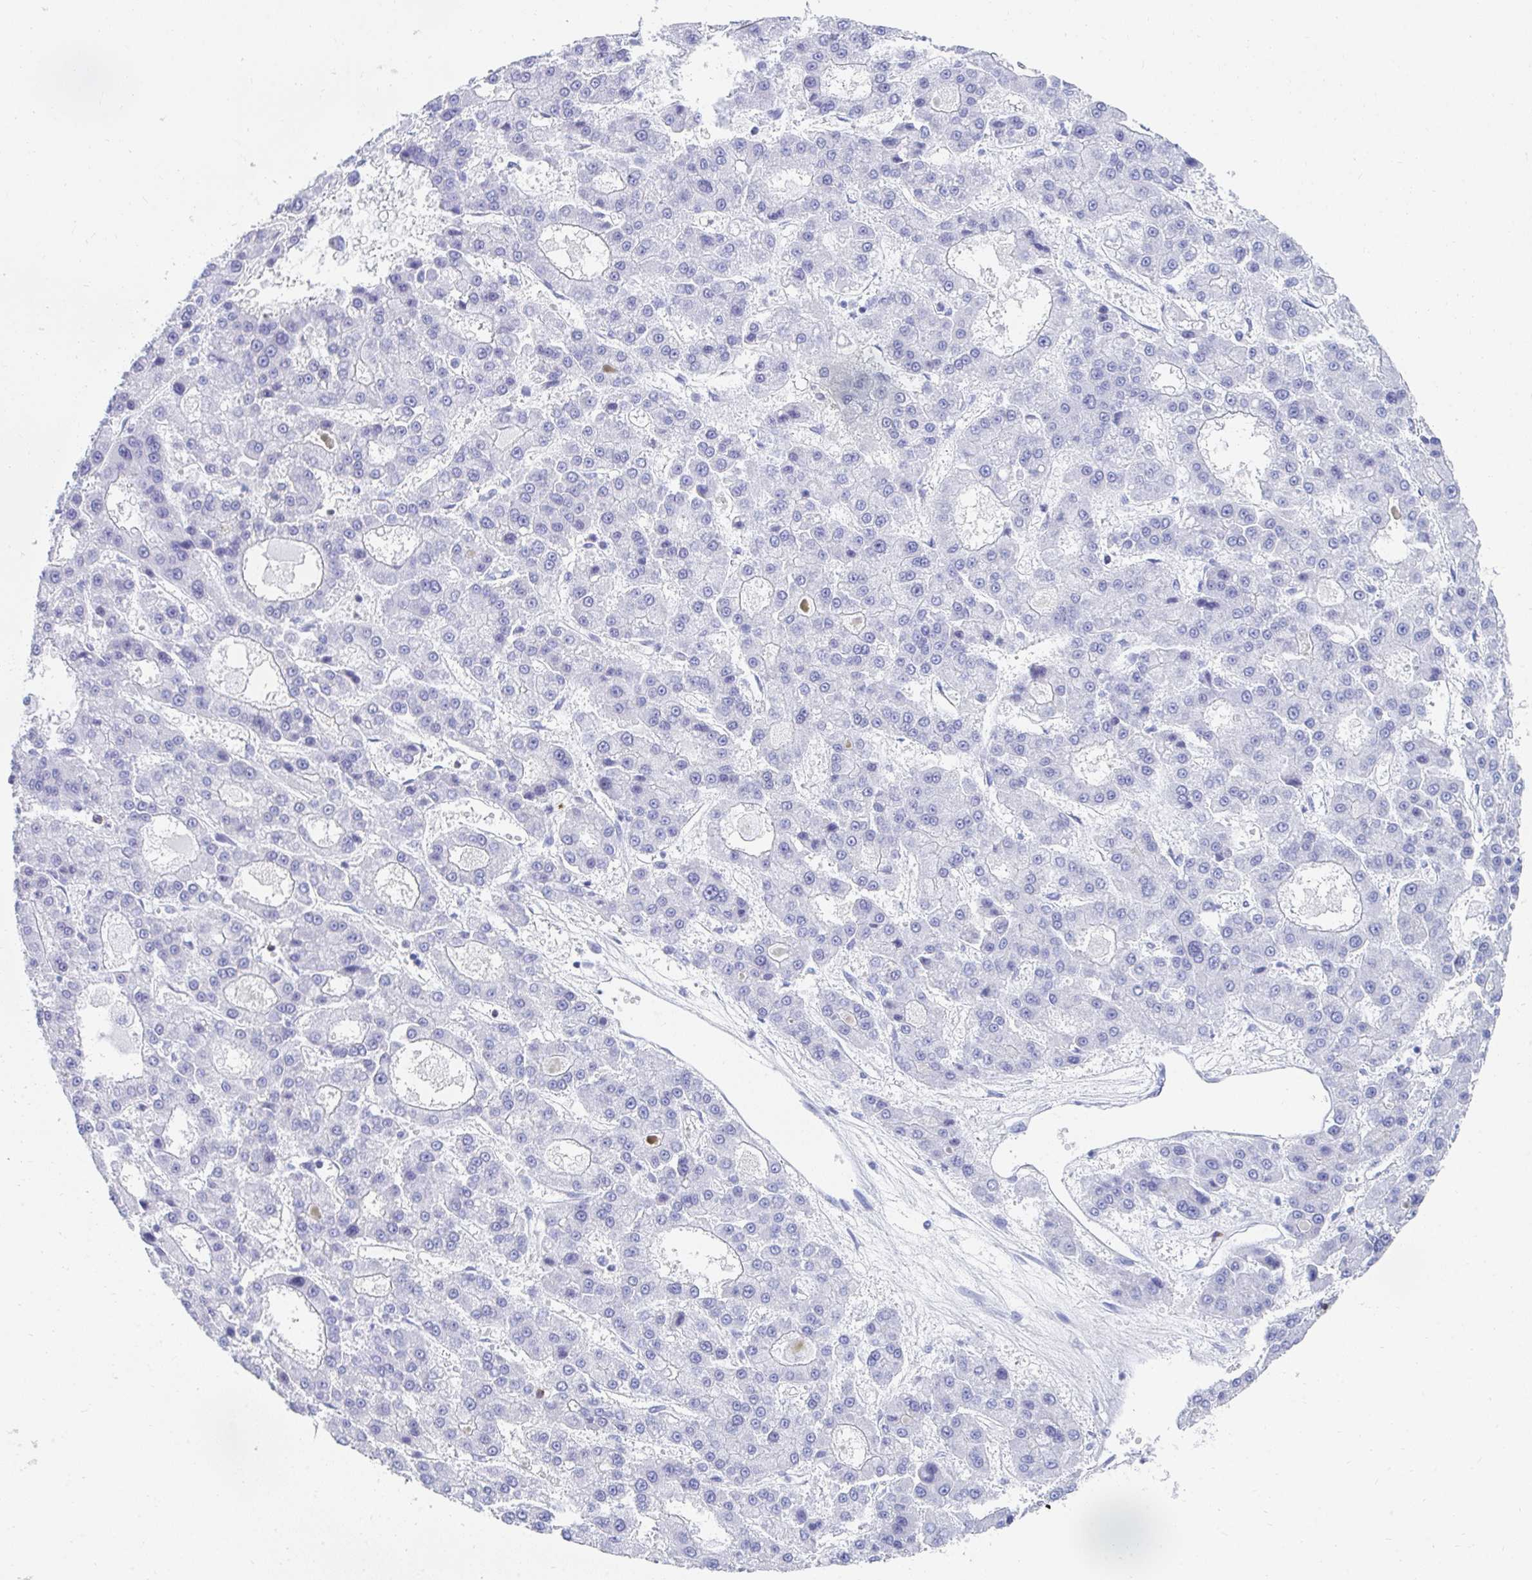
{"staining": {"intensity": "negative", "quantity": "none", "location": "none"}, "tissue": "liver cancer", "cell_type": "Tumor cells", "image_type": "cancer", "snomed": [{"axis": "morphology", "description": "Carcinoma, Hepatocellular, NOS"}, {"axis": "topography", "description": "Liver"}], "caption": "A high-resolution image shows IHC staining of liver cancer, which demonstrates no significant positivity in tumor cells. (Stains: DAB (3,3'-diaminobenzidine) immunohistochemistry (IHC) with hematoxylin counter stain, Microscopy: brightfield microscopy at high magnification).", "gene": "CD7", "patient": {"sex": "male", "age": 70}}